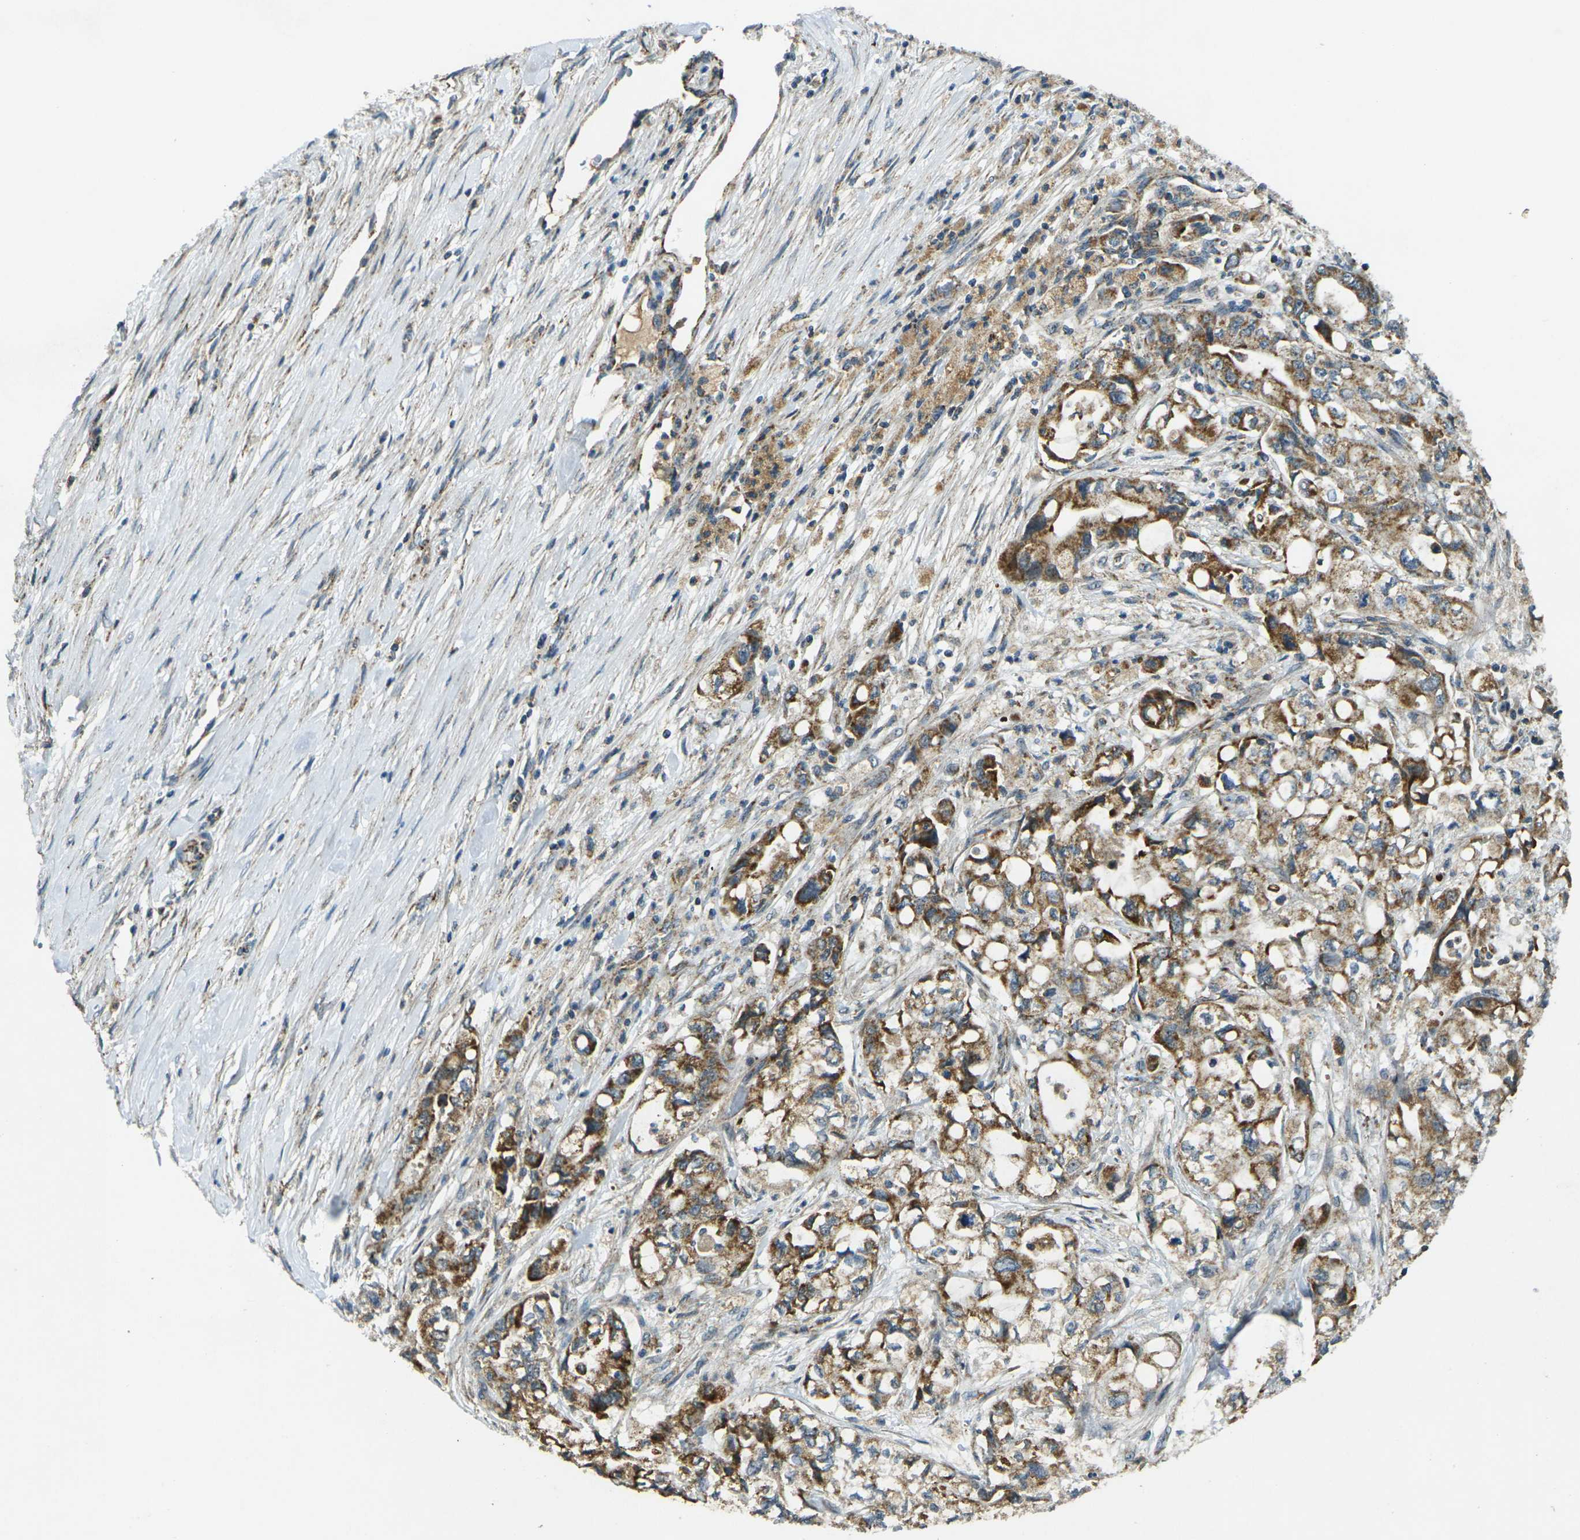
{"staining": {"intensity": "moderate", "quantity": ">75%", "location": "cytoplasmic/membranous"}, "tissue": "pancreatic cancer", "cell_type": "Tumor cells", "image_type": "cancer", "snomed": [{"axis": "morphology", "description": "Adenocarcinoma, NOS"}, {"axis": "topography", "description": "Pancreas"}], "caption": "Immunohistochemistry (IHC) image of neoplastic tissue: human adenocarcinoma (pancreatic) stained using immunohistochemistry (IHC) reveals medium levels of moderate protein expression localized specifically in the cytoplasmic/membranous of tumor cells, appearing as a cytoplasmic/membranous brown color.", "gene": "IGF1R", "patient": {"sex": "male", "age": 79}}